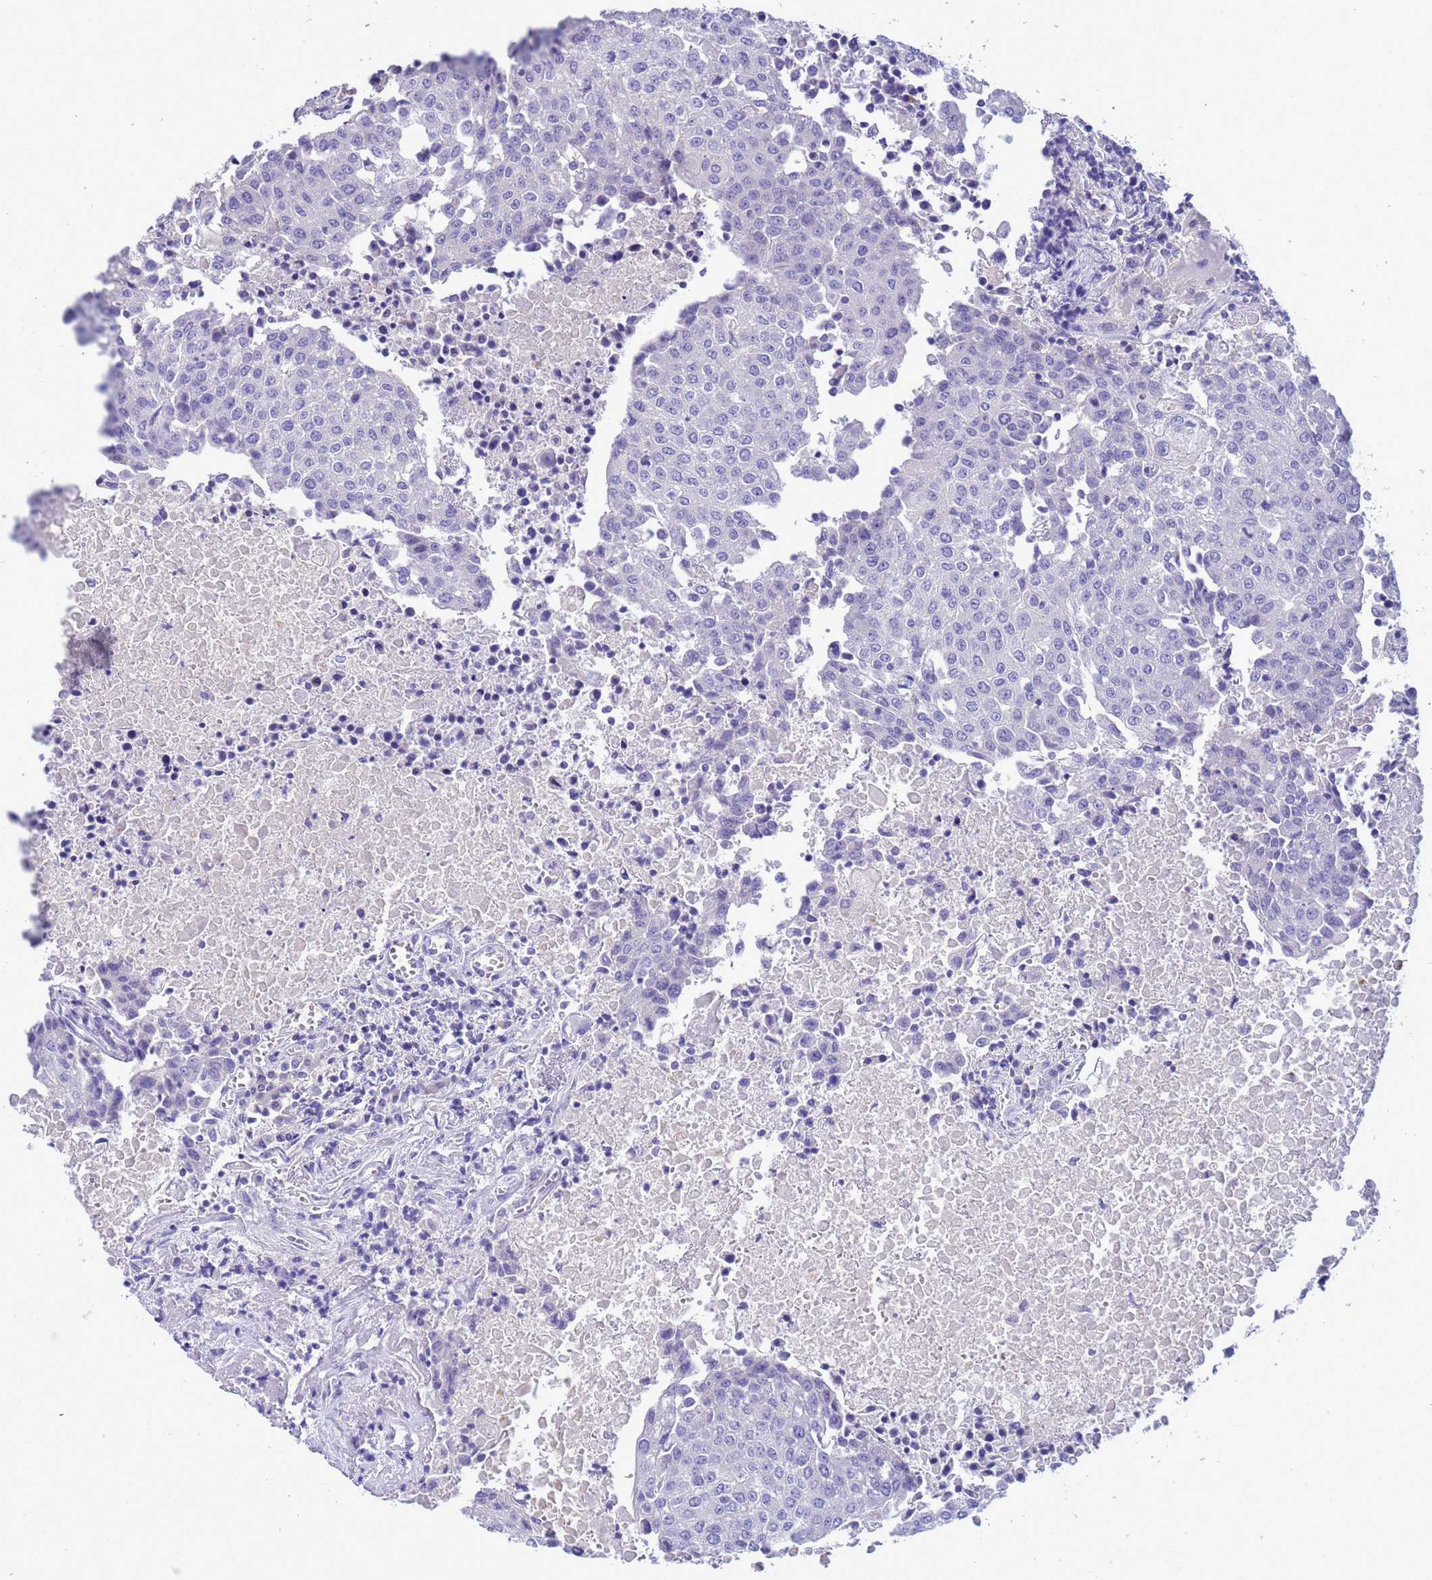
{"staining": {"intensity": "negative", "quantity": "none", "location": "none"}, "tissue": "urothelial cancer", "cell_type": "Tumor cells", "image_type": "cancer", "snomed": [{"axis": "morphology", "description": "Urothelial carcinoma, High grade"}, {"axis": "topography", "description": "Urinary bladder"}], "caption": "Tumor cells are negative for brown protein staining in urothelial cancer. (IHC, brightfield microscopy, high magnification).", "gene": "SYCN", "patient": {"sex": "female", "age": 85}}